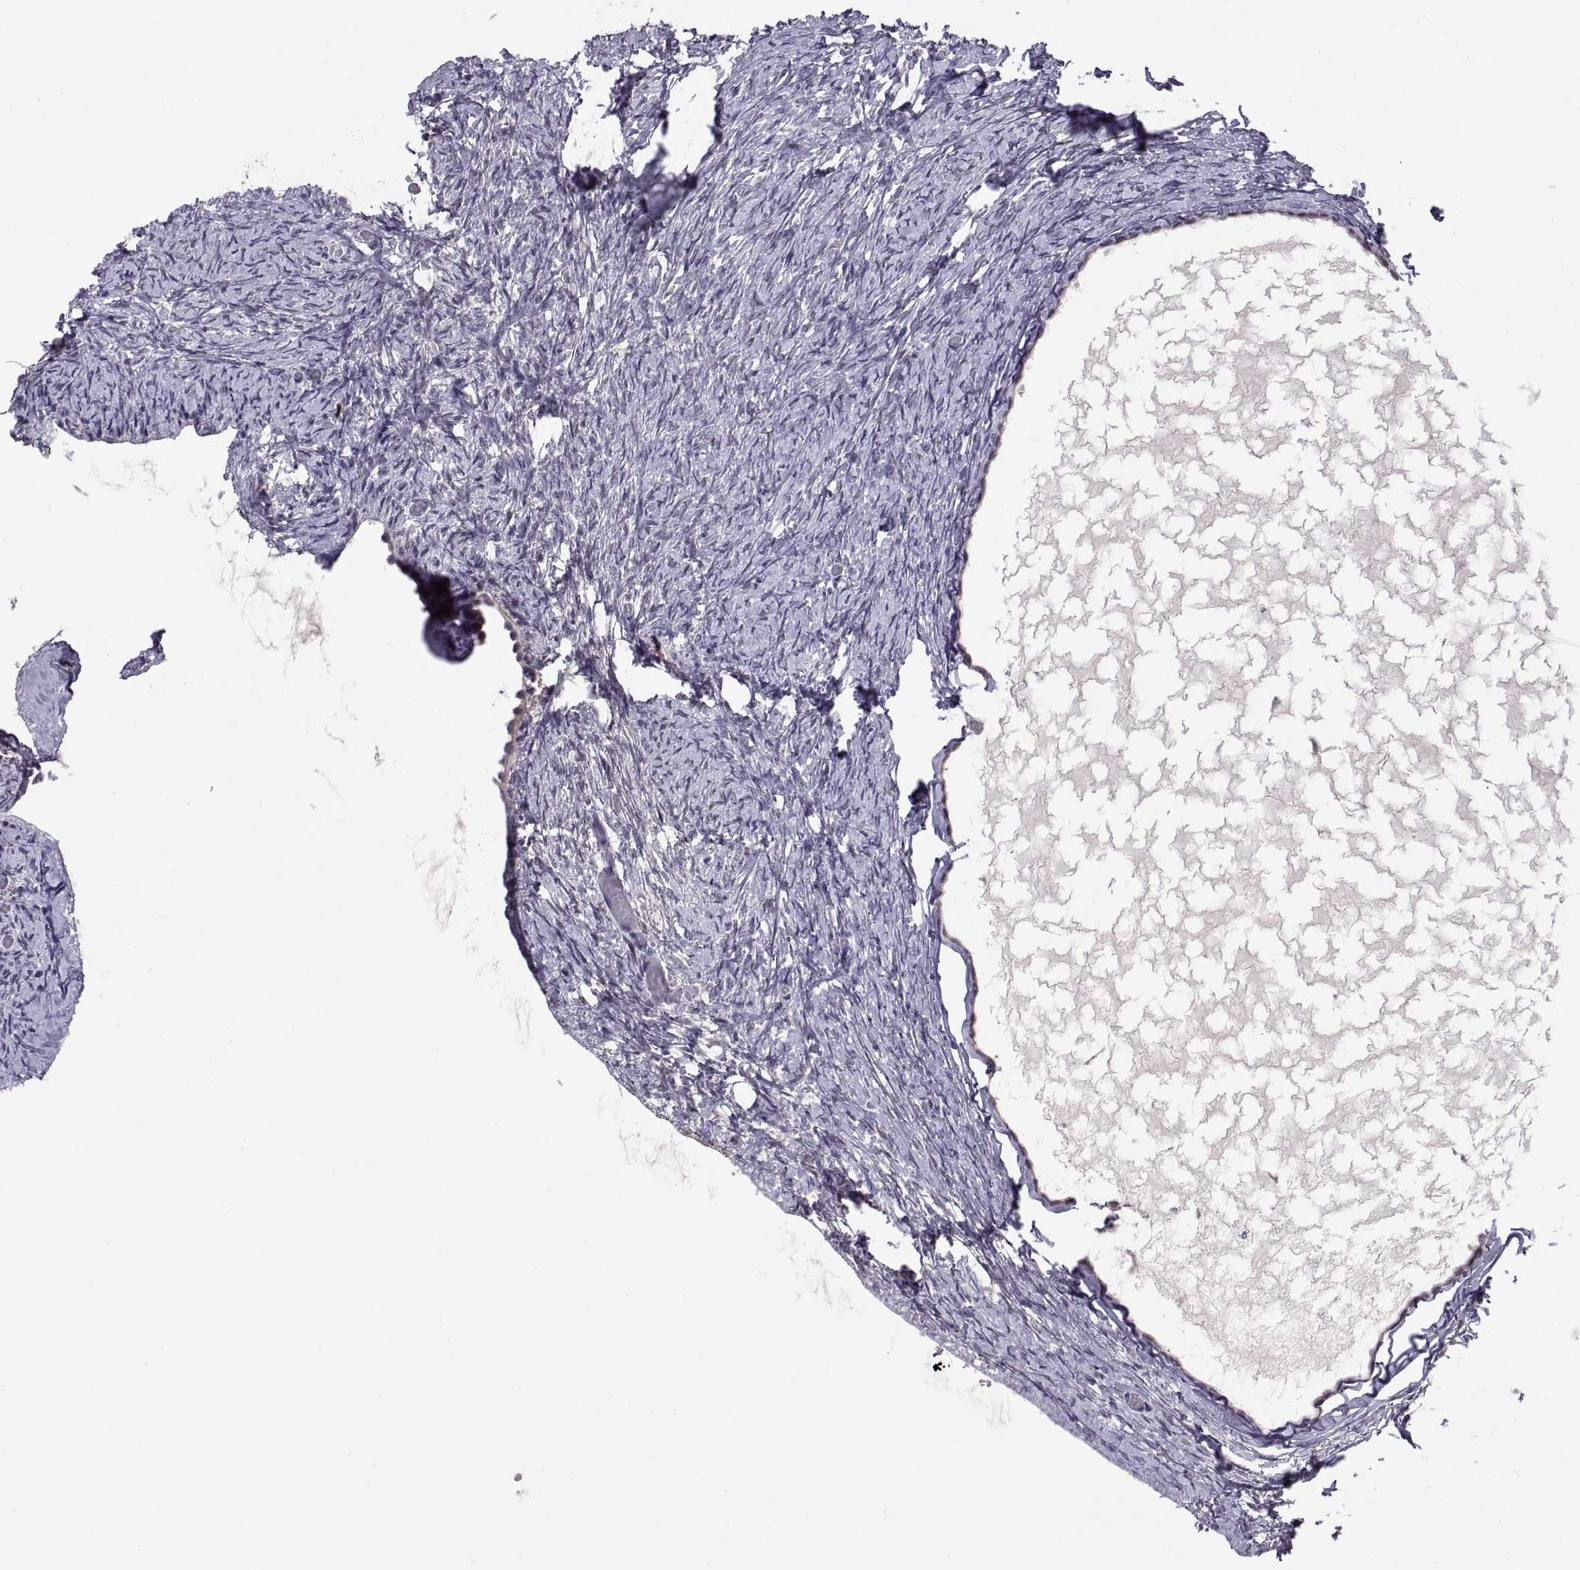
{"staining": {"intensity": "negative", "quantity": "none", "location": "none"}, "tissue": "ovary", "cell_type": "Ovarian stroma cells", "image_type": "normal", "snomed": [{"axis": "morphology", "description": "Normal tissue, NOS"}, {"axis": "topography", "description": "Ovary"}], "caption": "Protein analysis of normal ovary exhibits no significant staining in ovarian stroma cells.", "gene": "CHFR", "patient": {"sex": "female", "age": 39}}